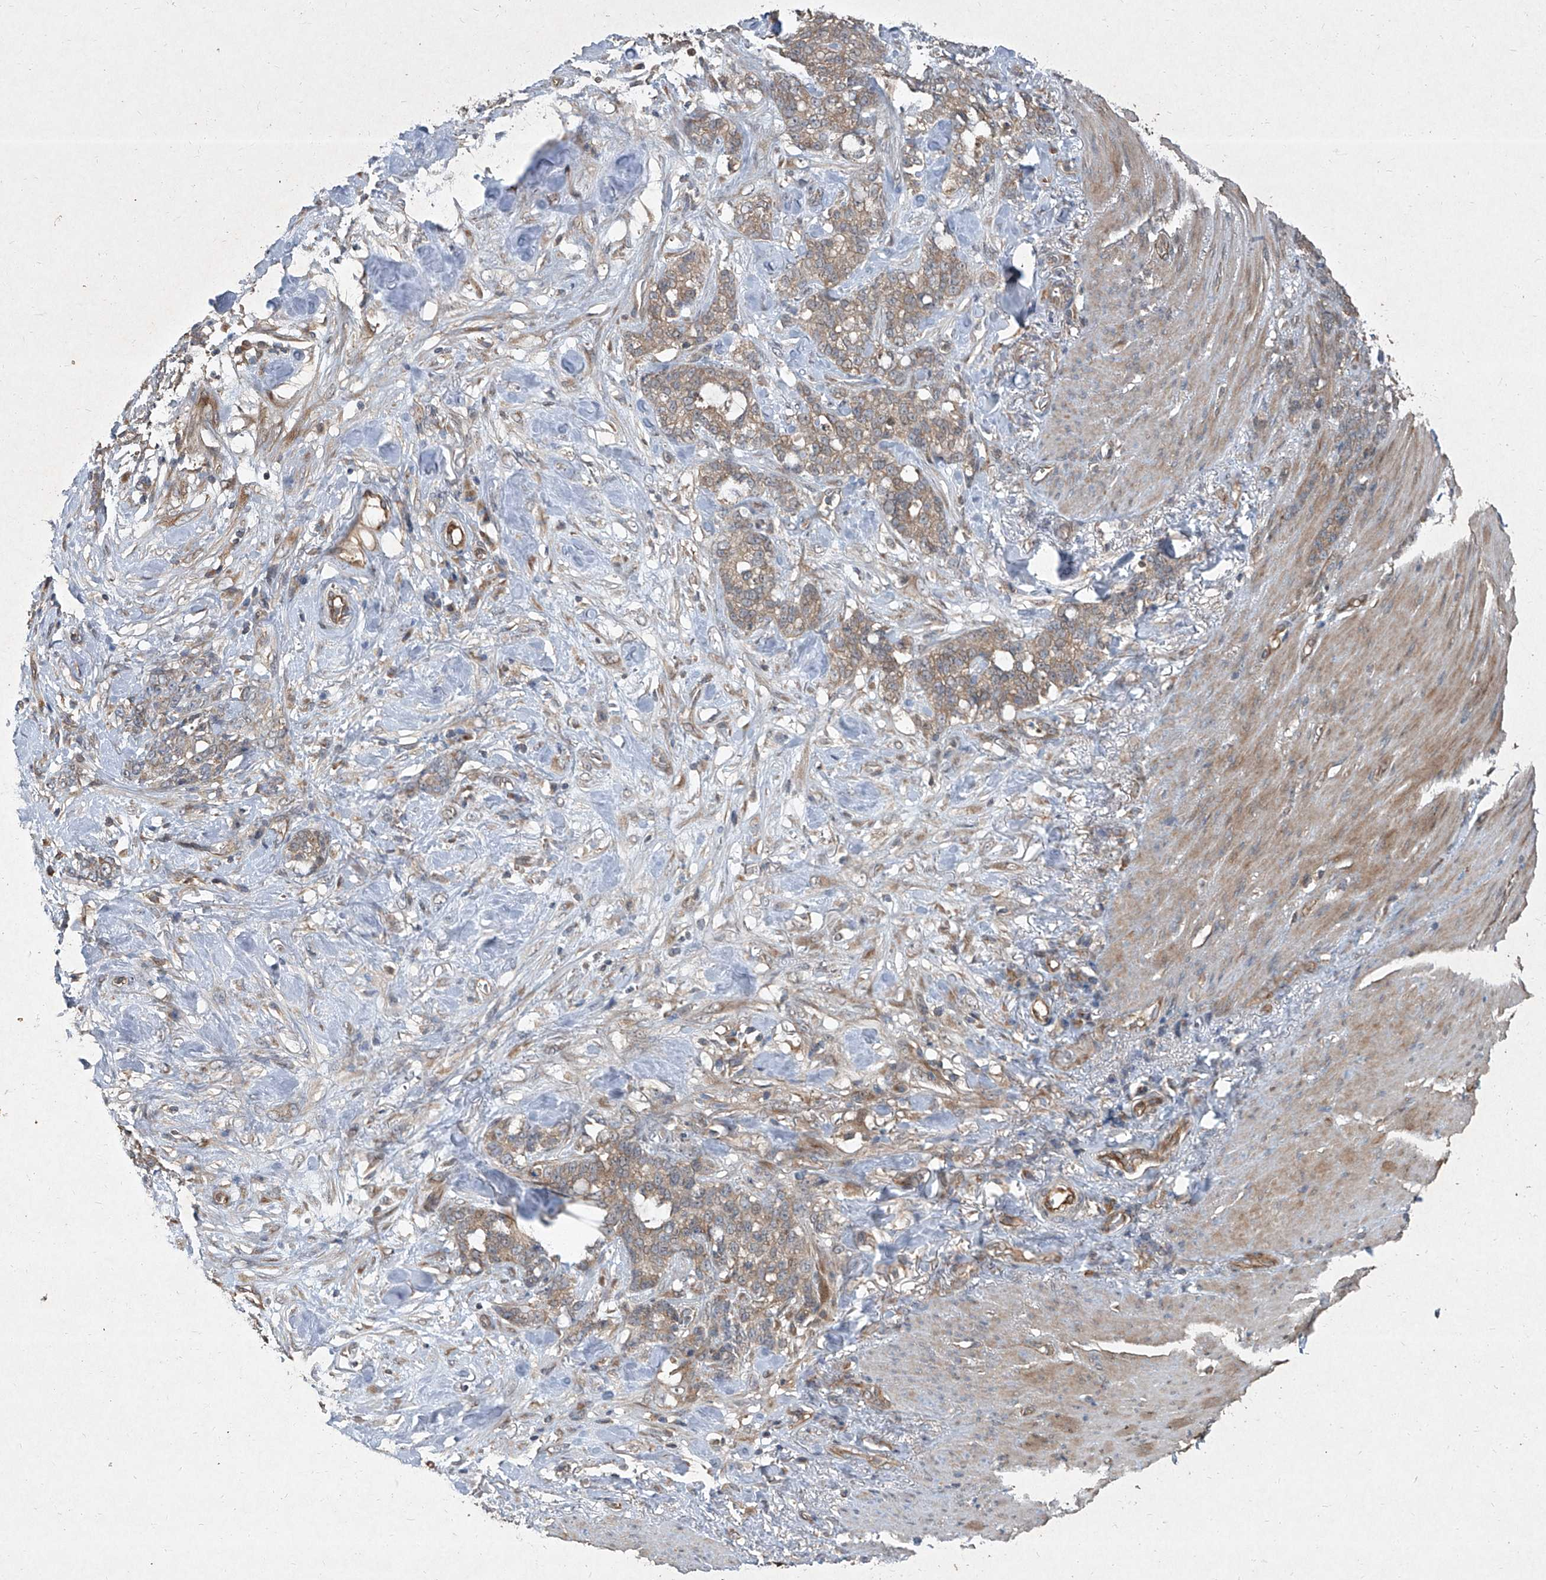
{"staining": {"intensity": "weak", "quantity": ">75%", "location": "cytoplasmic/membranous"}, "tissue": "stomach cancer", "cell_type": "Tumor cells", "image_type": "cancer", "snomed": [{"axis": "morphology", "description": "Adenocarcinoma, NOS"}, {"axis": "topography", "description": "Stomach, lower"}], "caption": "Weak cytoplasmic/membranous positivity for a protein is seen in approximately >75% of tumor cells of stomach adenocarcinoma using immunohistochemistry.", "gene": "CCN1", "patient": {"sex": "male", "age": 88}}